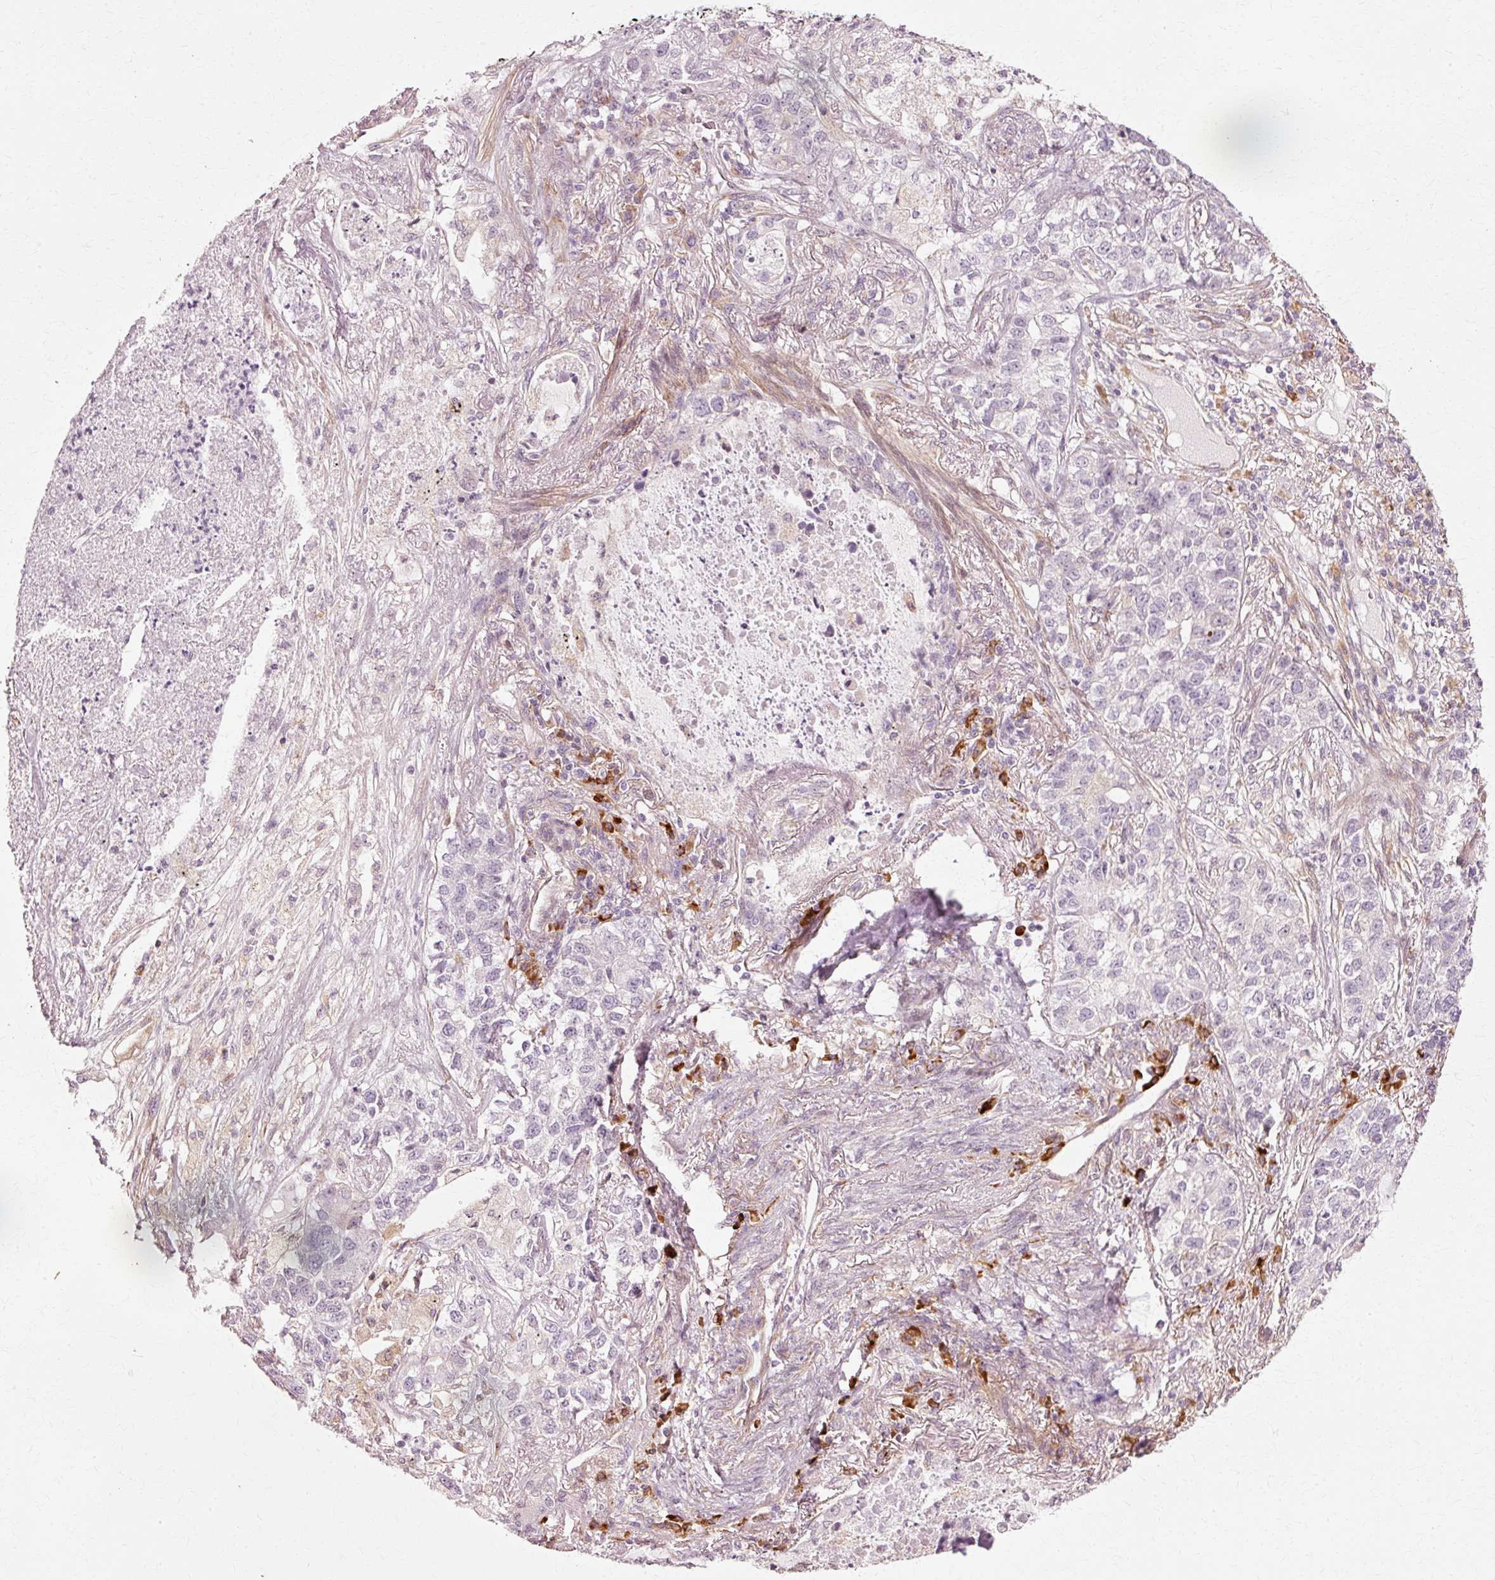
{"staining": {"intensity": "negative", "quantity": "none", "location": "none"}, "tissue": "lung cancer", "cell_type": "Tumor cells", "image_type": "cancer", "snomed": [{"axis": "morphology", "description": "Adenocarcinoma, NOS"}, {"axis": "topography", "description": "Lung"}], "caption": "Image shows no significant protein positivity in tumor cells of lung cancer. The staining is performed using DAB brown chromogen with nuclei counter-stained in using hematoxylin.", "gene": "RGPD5", "patient": {"sex": "male", "age": 49}}